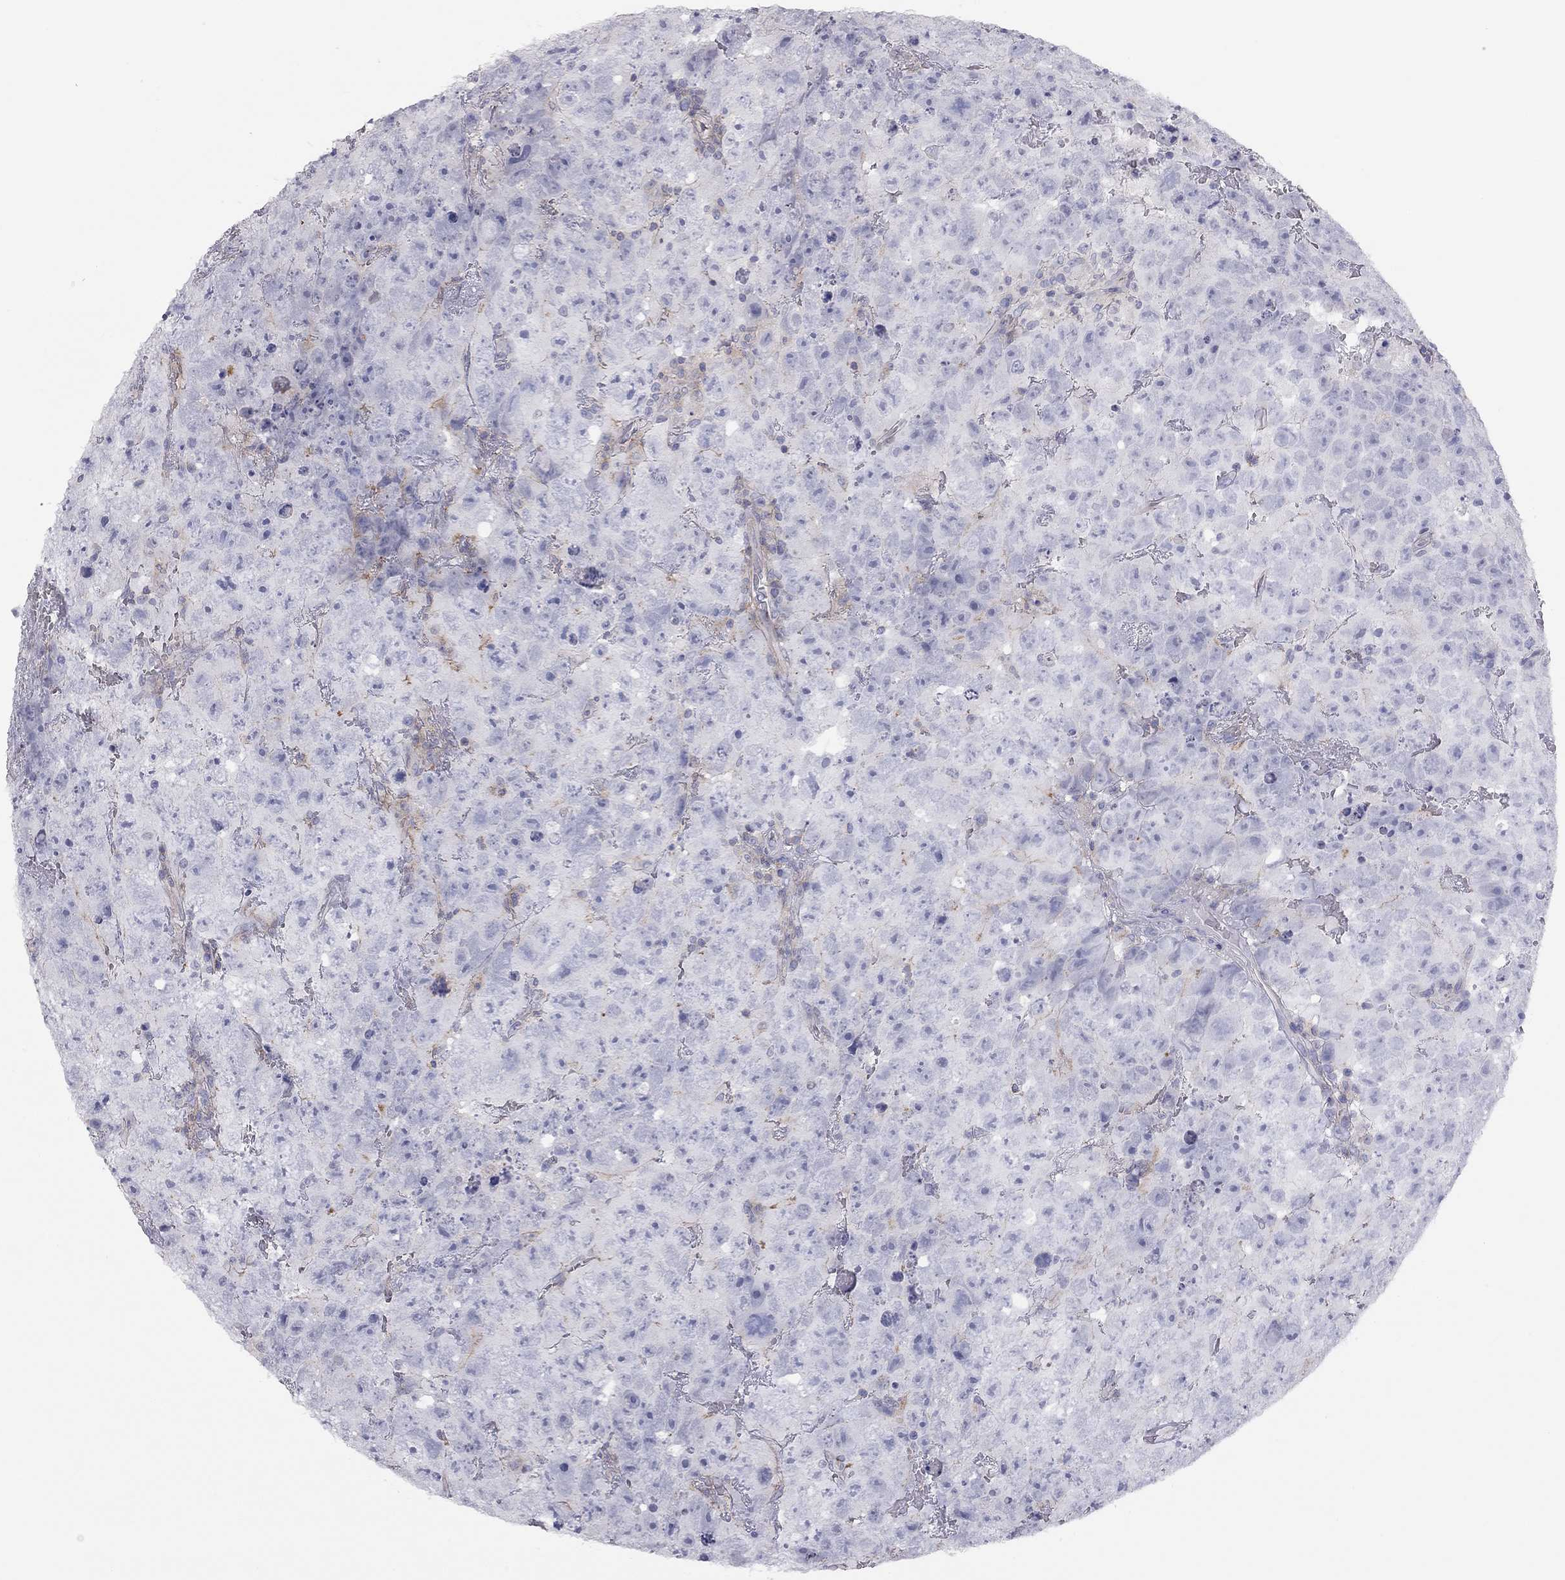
{"staining": {"intensity": "negative", "quantity": "none", "location": "none"}, "tissue": "testis cancer", "cell_type": "Tumor cells", "image_type": "cancer", "snomed": [{"axis": "morphology", "description": "Carcinoma, Embryonal, NOS"}, {"axis": "topography", "description": "Testis"}], "caption": "Tumor cells show no significant protein staining in embryonal carcinoma (testis).", "gene": "ADCYAP1", "patient": {"sex": "male", "age": 24}}